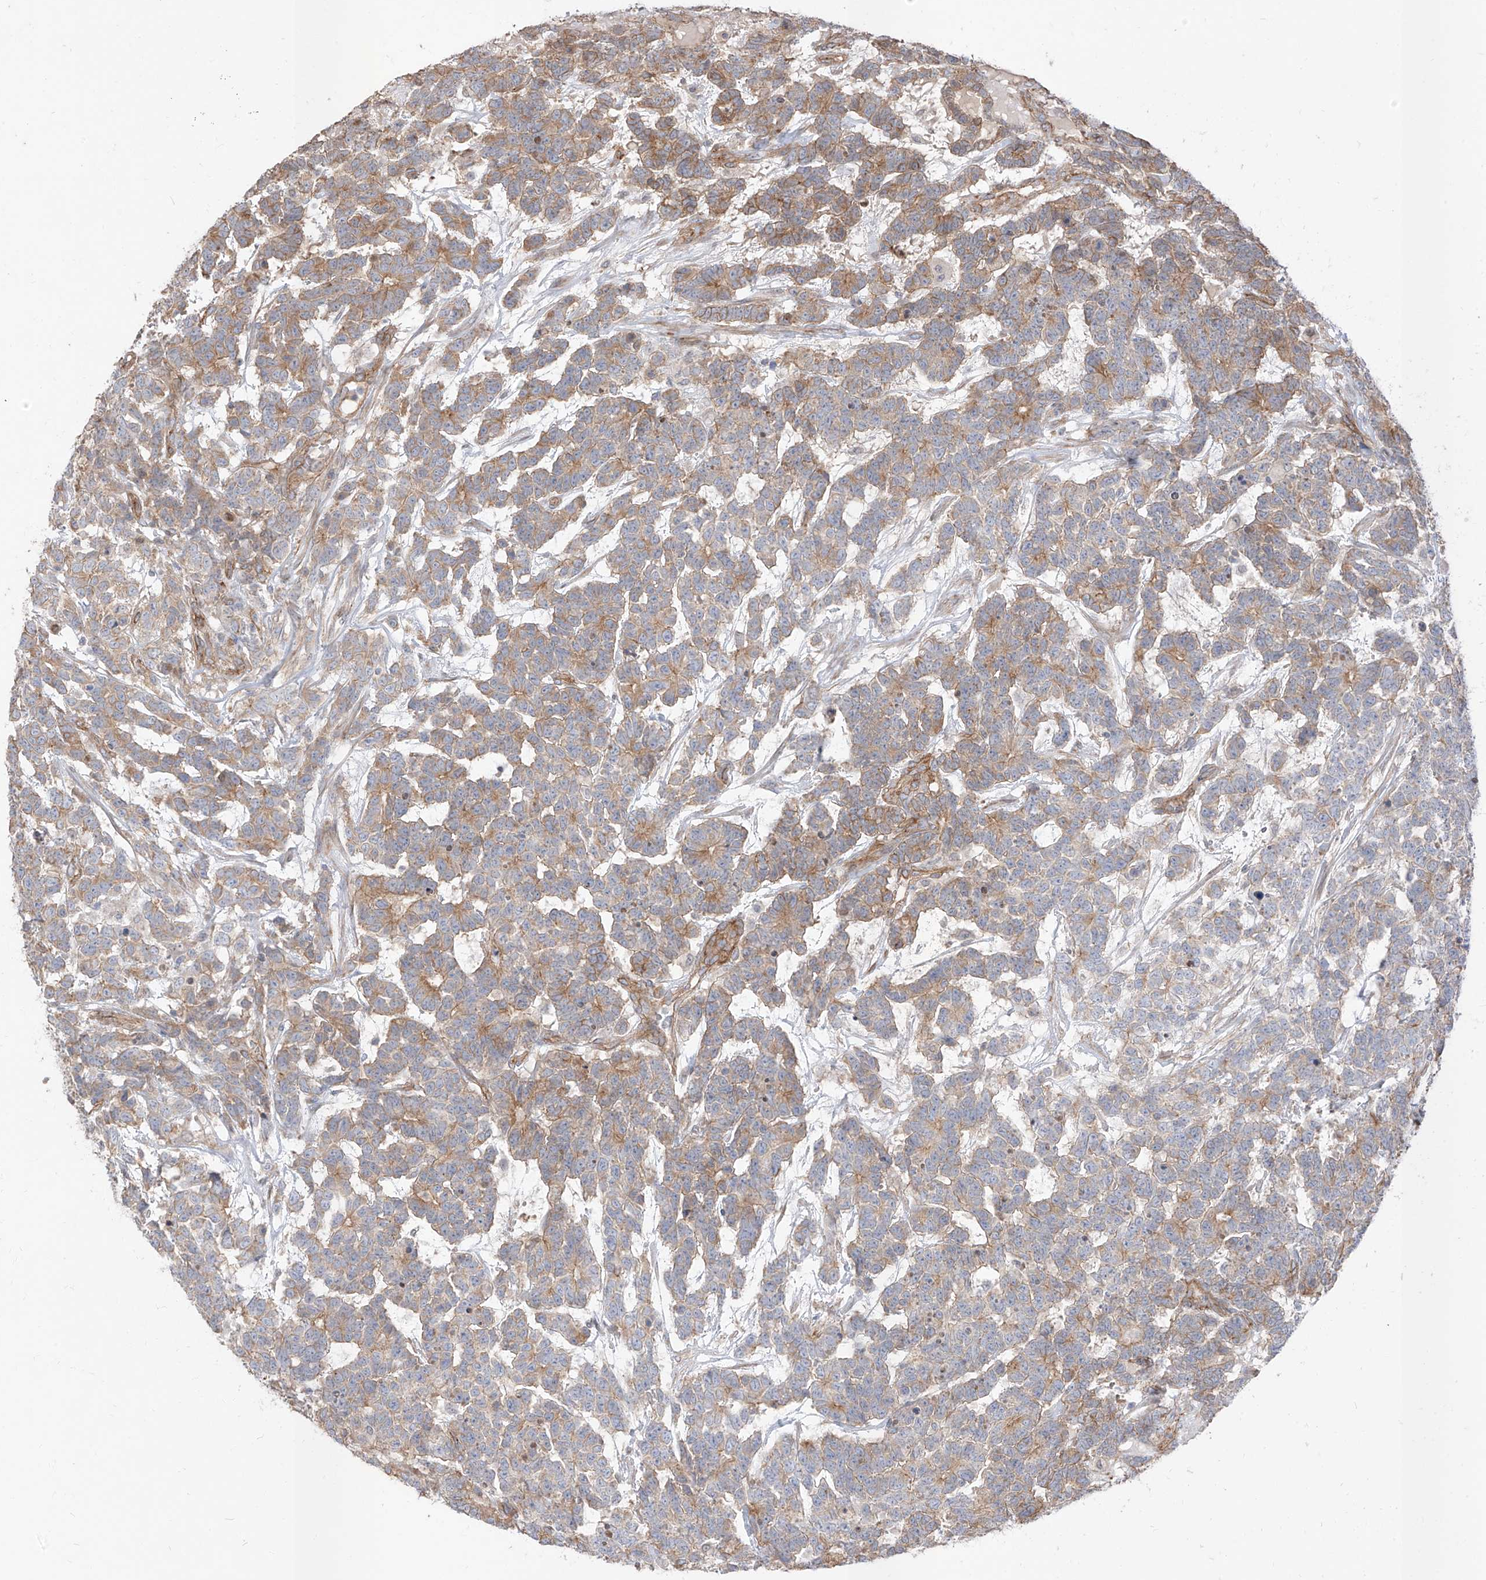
{"staining": {"intensity": "moderate", "quantity": "25%-75%", "location": "cytoplasmic/membranous"}, "tissue": "testis cancer", "cell_type": "Tumor cells", "image_type": "cancer", "snomed": [{"axis": "morphology", "description": "Carcinoma, Embryonal, NOS"}, {"axis": "topography", "description": "Testis"}], "caption": "The photomicrograph exhibits staining of testis cancer (embryonal carcinoma), revealing moderate cytoplasmic/membranous protein positivity (brown color) within tumor cells. The staining is performed using DAB (3,3'-diaminobenzidine) brown chromogen to label protein expression. The nuclei are counter-stained blue using hematoxylin.", "gene": "EPHX4", "patient": {"sex": "male", "age": 26}}